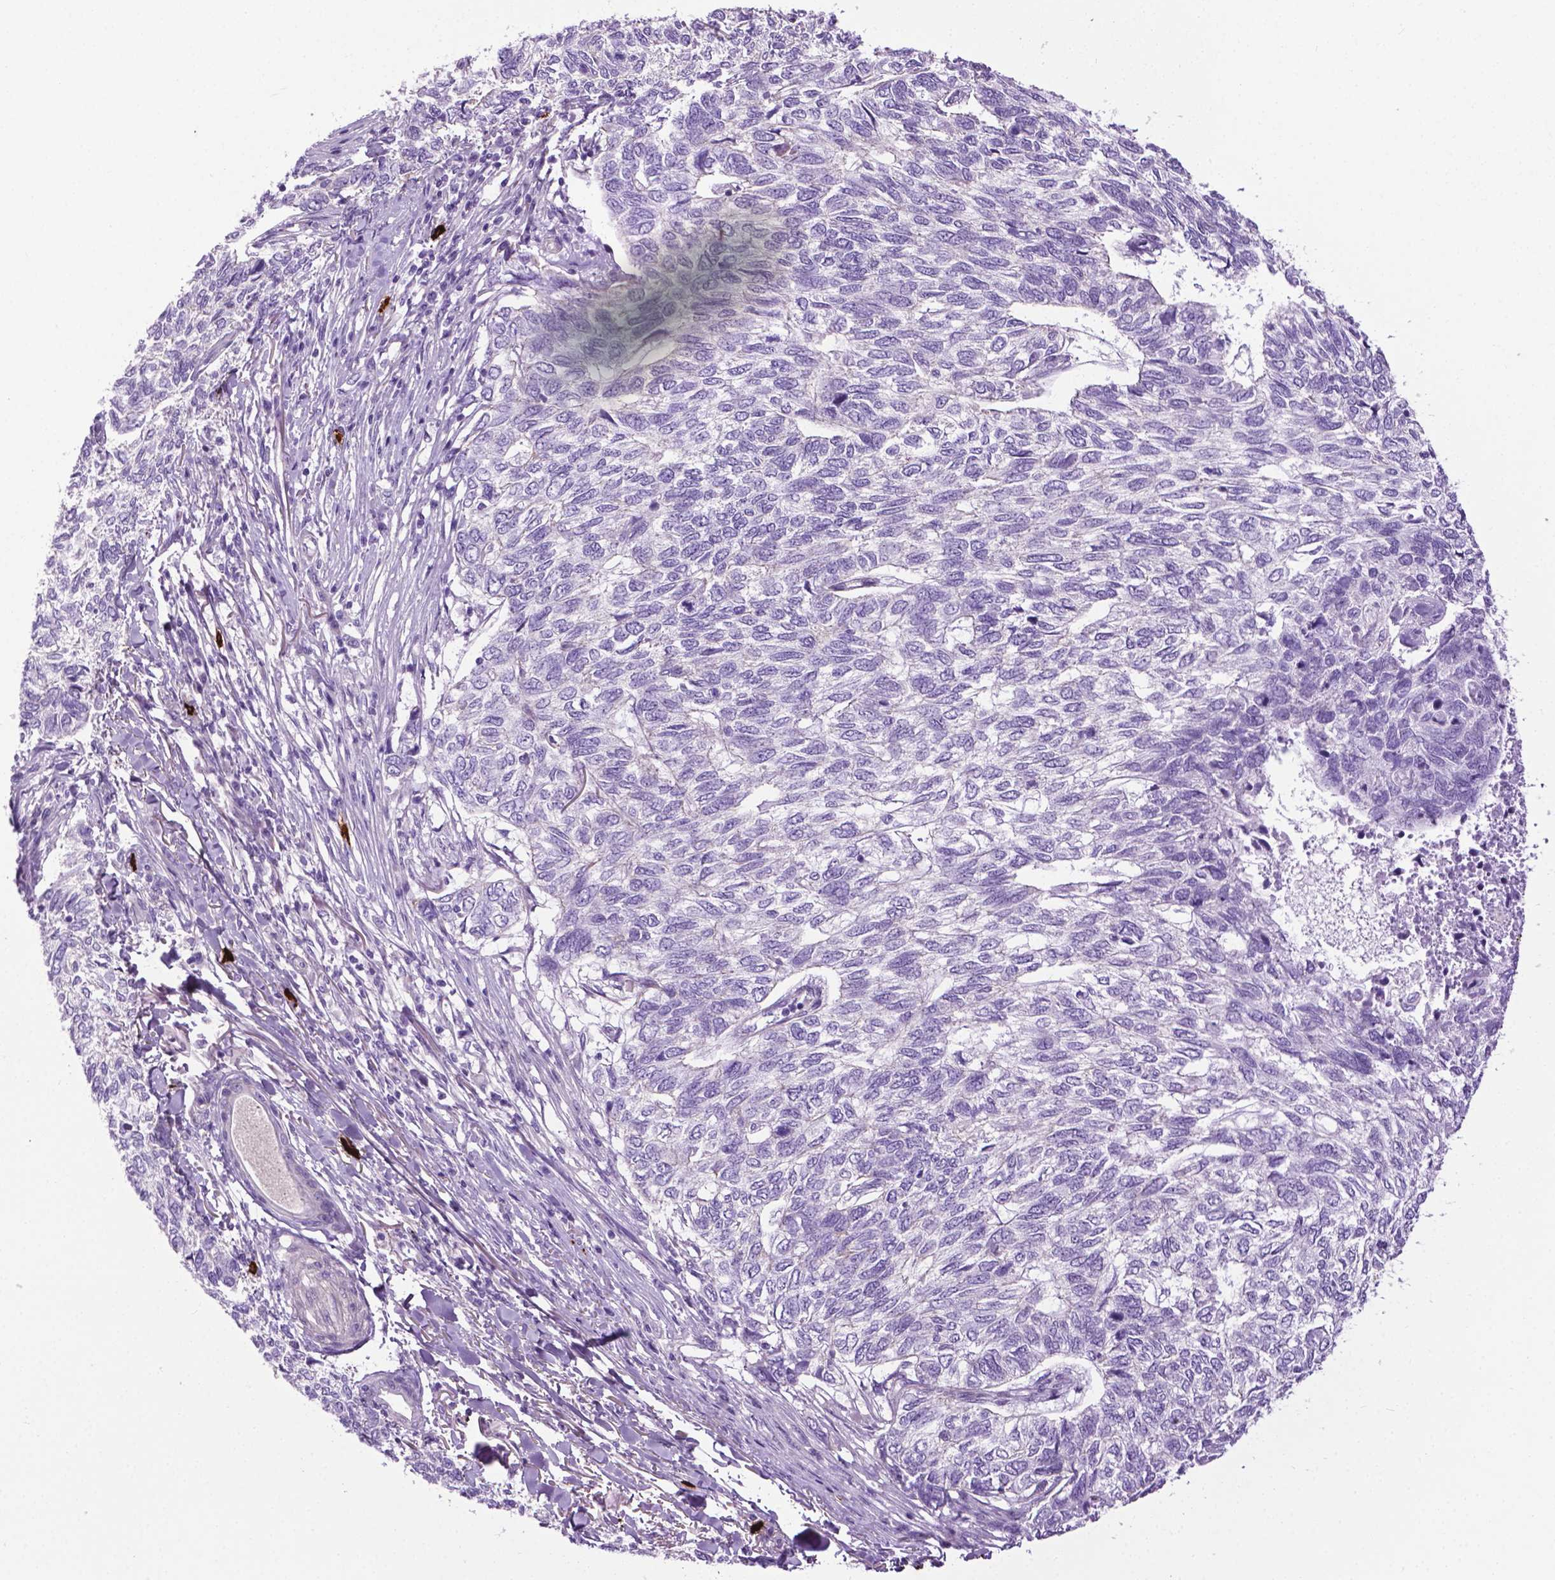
{"staining": {"intensity": "negative", "quantity": "none", "location": "none"}, "tissue": "skin cancer", "cell_type": "Tumor cells", "image_type": "cancer", "snomed": [{"axis": "morphology", "description": "Basal cell carcinoma"}, {"axis": "topography", "description": "Skin"}], "caption": "DAB (3,3'-diaminobenzidine) immunohistochemical staining of skin cancer exhibits no significant positivity in tumor cells.", "gene": "SPECC1L", "patient": {"sex": "female", "age": 65}}